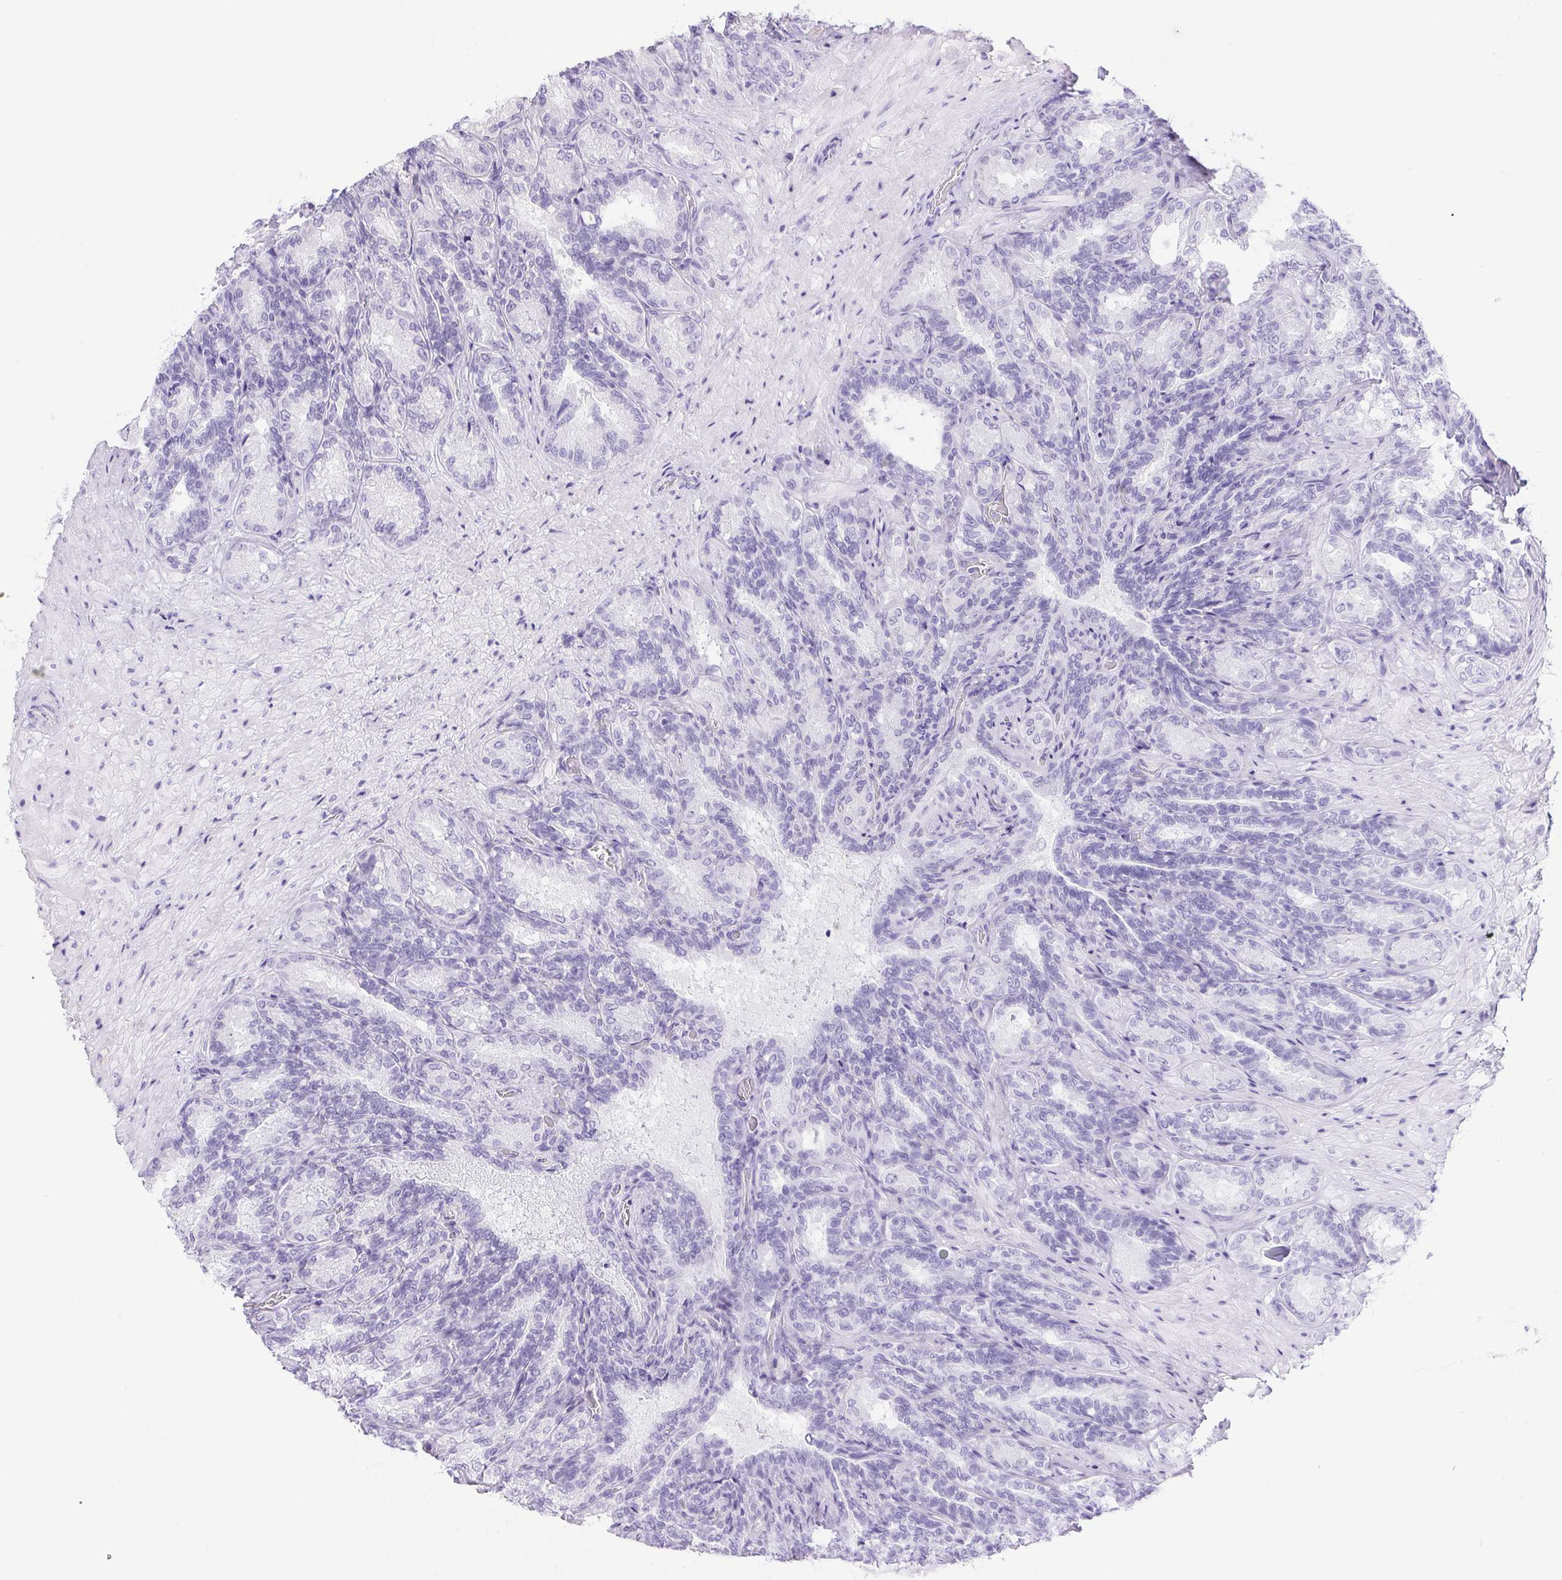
{"staining": {"intensity": "negative", "quantity": "none", "location": "none"}, "tissue": "seminal vesicle", "cell_type": "Glandular cells", "image_type": "normal", "snomed": [{"axis": "morphology", "description": "Normal tissue, NOS"}, {"axis": "topography", "description": "Seminal veicle"}], "caption": "Protein analysis of unremarkable seminal vesicle displays no significant staining in glandular cells. The staining was performed using DAB (3,3'-diaminobenzidine) to visualize the protein expression in brown, while the nuclei were stained in blue with hematoxylin (Magnification: 20x).", "gene": "ERP27", "patient": {"sex": "male", "age": 68}}